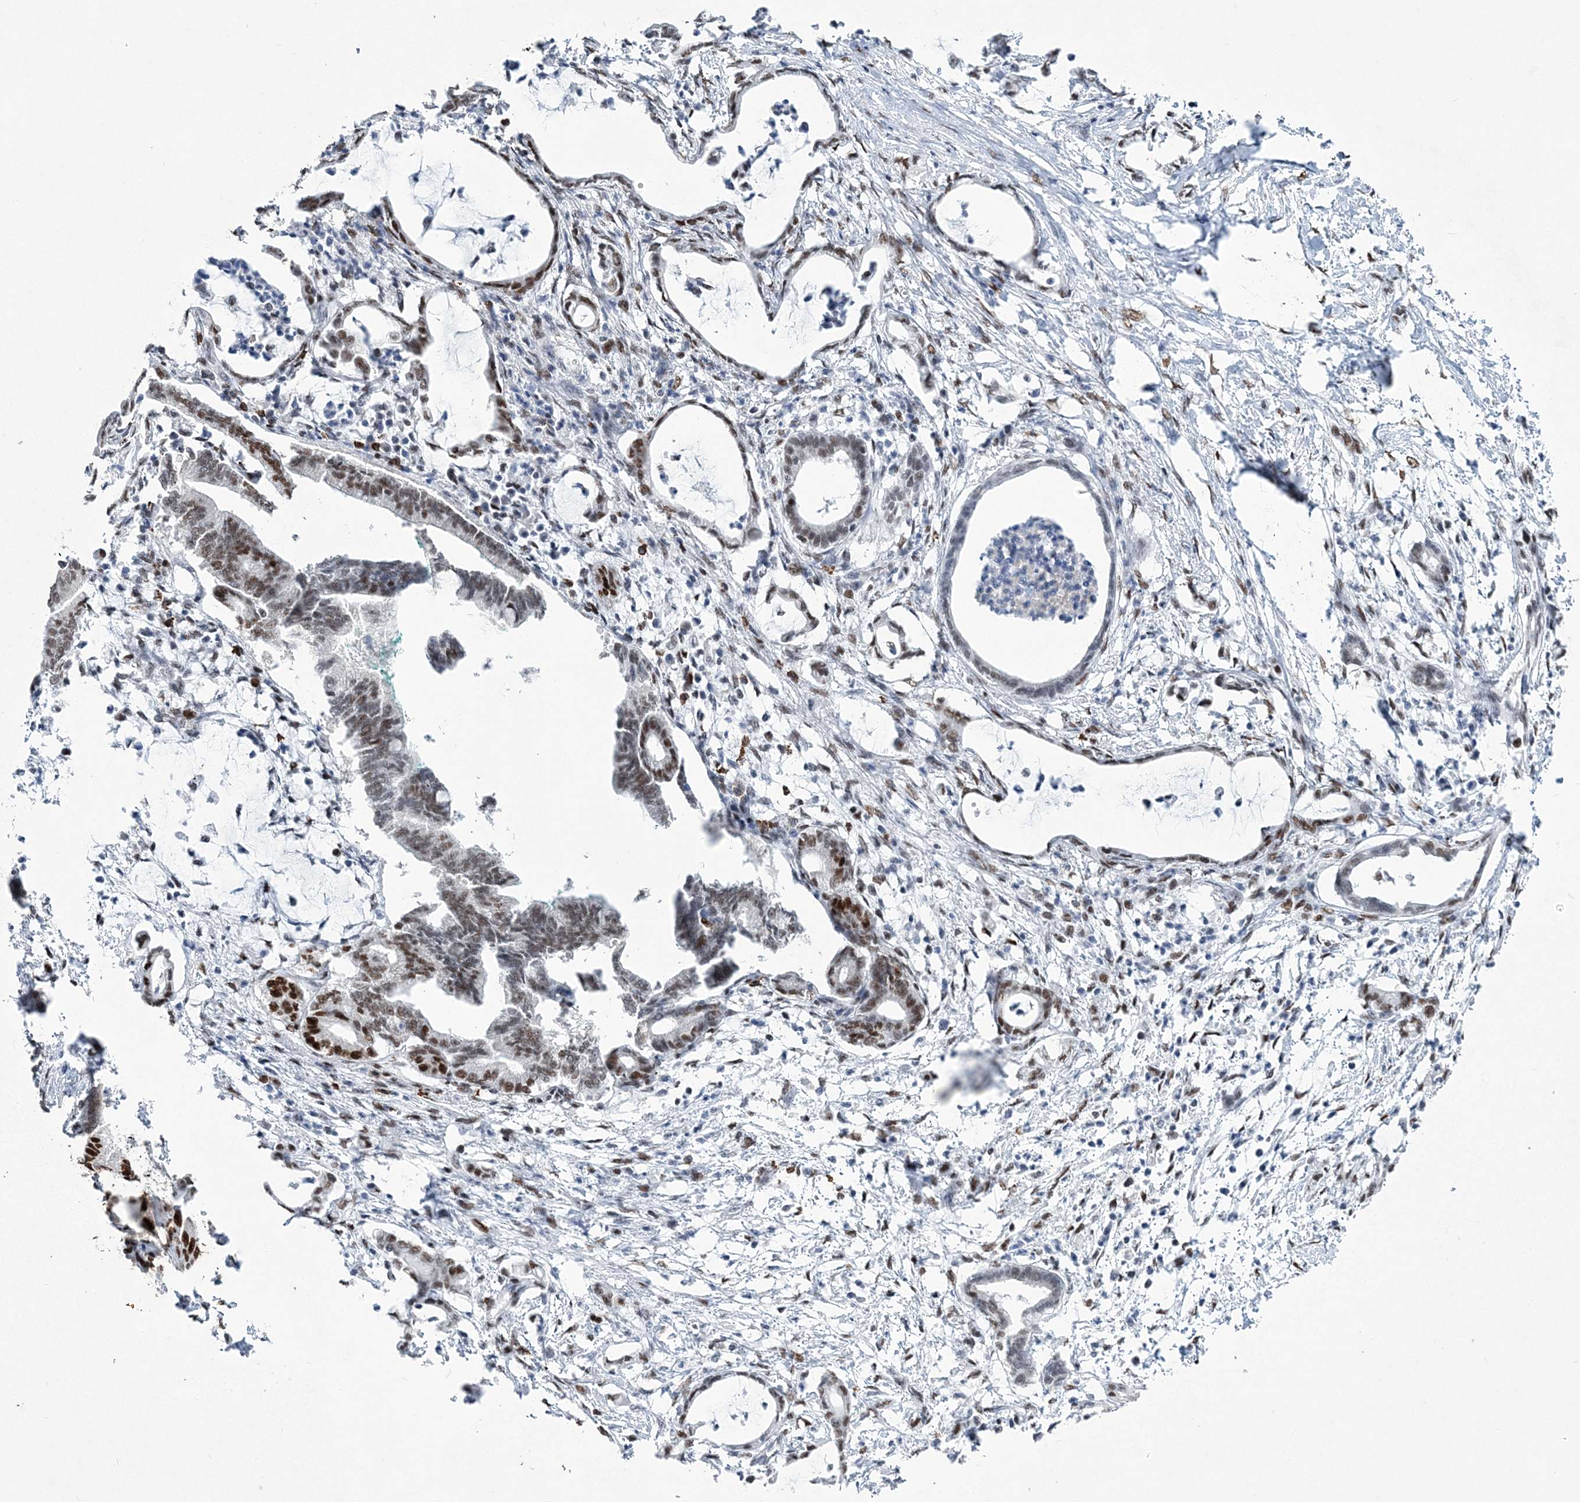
{"staining": {"intensity": "strong", "quantity": "<25%", "location": "nuclear"}, "tissue": "pancreatic cancer", "cell_type": "Tumor cells", "image_type": "cancer", "snomed": [{"axis": "morphology", "description": "Adenocarcinoma, NOS"}, {"axis": "topography", "description": "Pancreas"}], "caption": "DAB immunohistochemical staining of human pancreatic adenocarcinoma reveals strong nuclear protein staining in approximately <25% of tumor cells. The staining is performed using DAB brown chromogen to label protein expression. The nuclei are counter-stained blue using hematoxylin.", "gene": "ZBTB7A", "patient": {"sex": "female", "age": 55}}